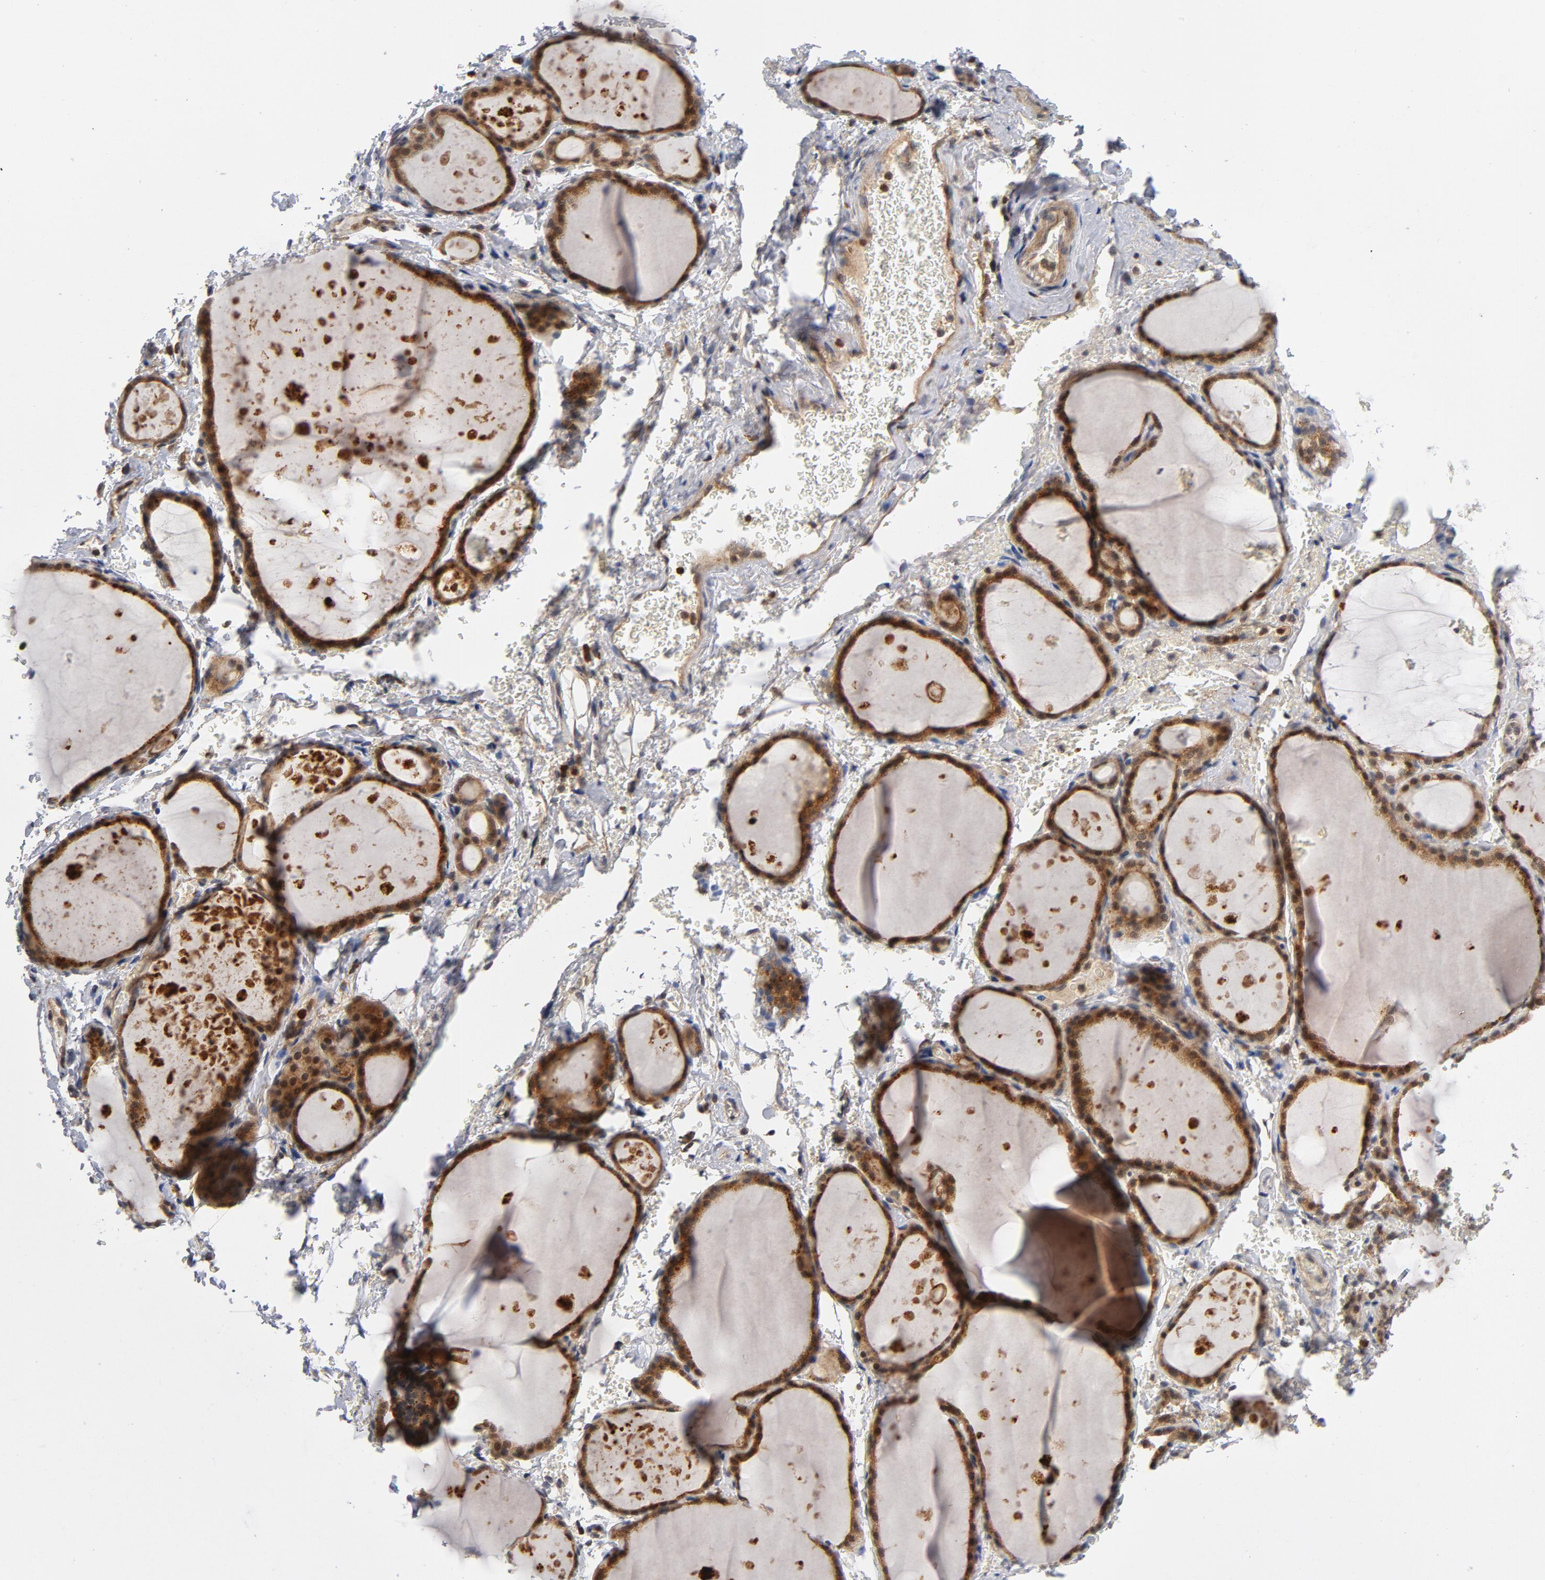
{"staining": {"intensity": "moderate", "quantity": ">75%", "location": "cytoplasmic/membranous,nuclear"}, "tissue": "thyroid gland", "cell_type": "Glandular cells", "image_type": "normal", "snomed": [{"axis": "morphology", "description": "Normal tissue, NOS"}, {"axis": "topography", "description": "Thyroid gland"}], "caption": "Glandular cells demonstrate moderate cytoplasmic/membranous,nuclear expression in approximately >75% of cells in normal thyroid gland. The staining was performed using DAB (3,3'-diaminobenzidine) to visualize the protein expression in brown, while the nuclei were stained in blue with hematoxylin (Magnification: 20x).", "gene": "TRADD", "patient": {"sex": "male", "age": 61}}